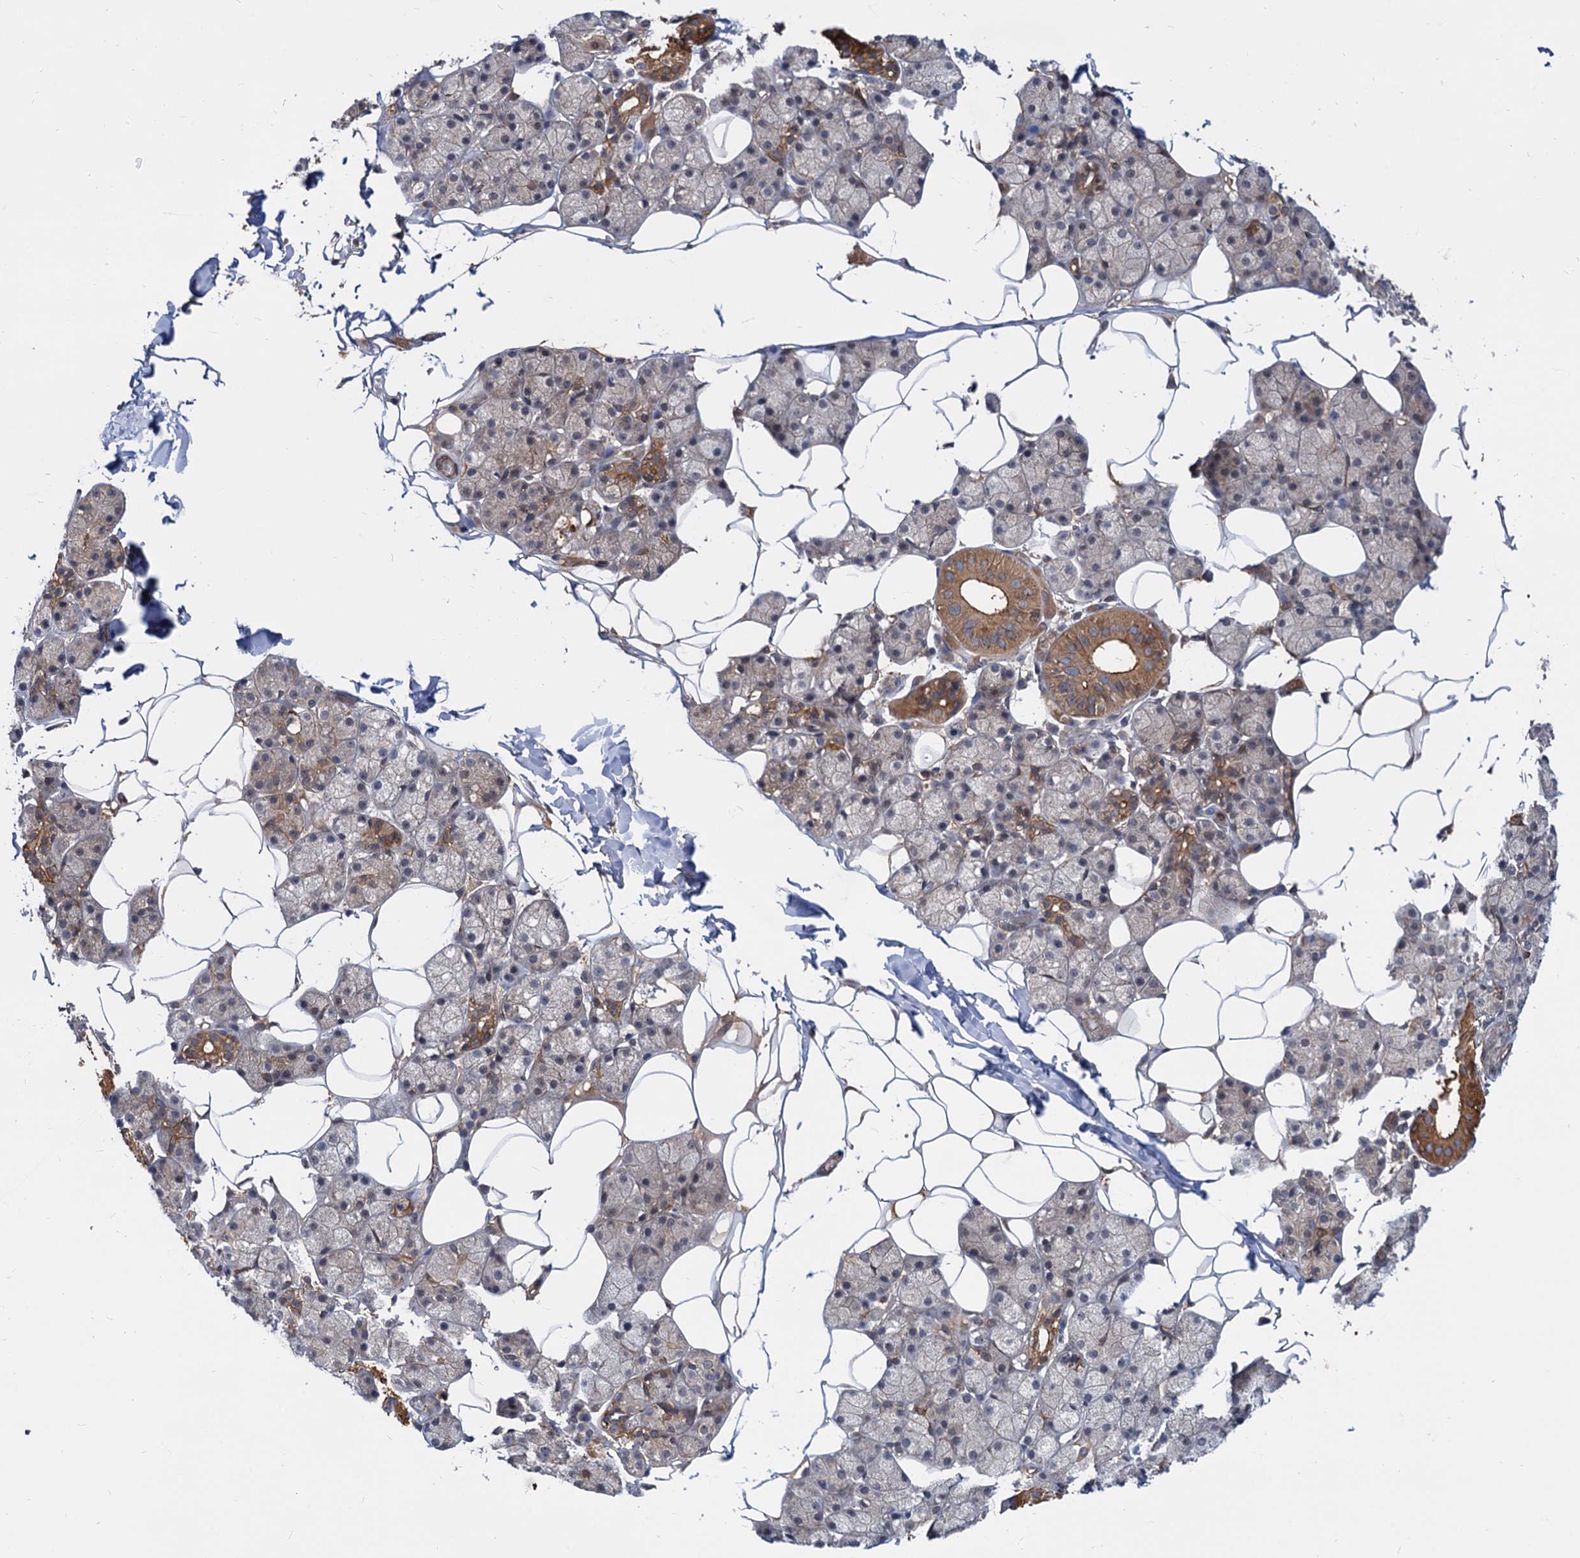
{"staining": {"intensity": "moderate", "quantity": "<25%", "location": "cytoplasmic/membranous"}, "tissue": "salivary gland", "cell_type": "Glandular cells", "image_type": "normal", "snomed": [{"axis": "morphology", "description": "Normal tissue, NOS"}, {"axis": "topography", "description": "Salivary gland"}], "caption": "Moderate cytoplasmic/membranous positivity for a protein is appreciated in about <25% of glandular cells of normal salivary gland using immunohistochemistry.", "gene": "SNX15", "patient": {"sex": "female", "age": 33}}